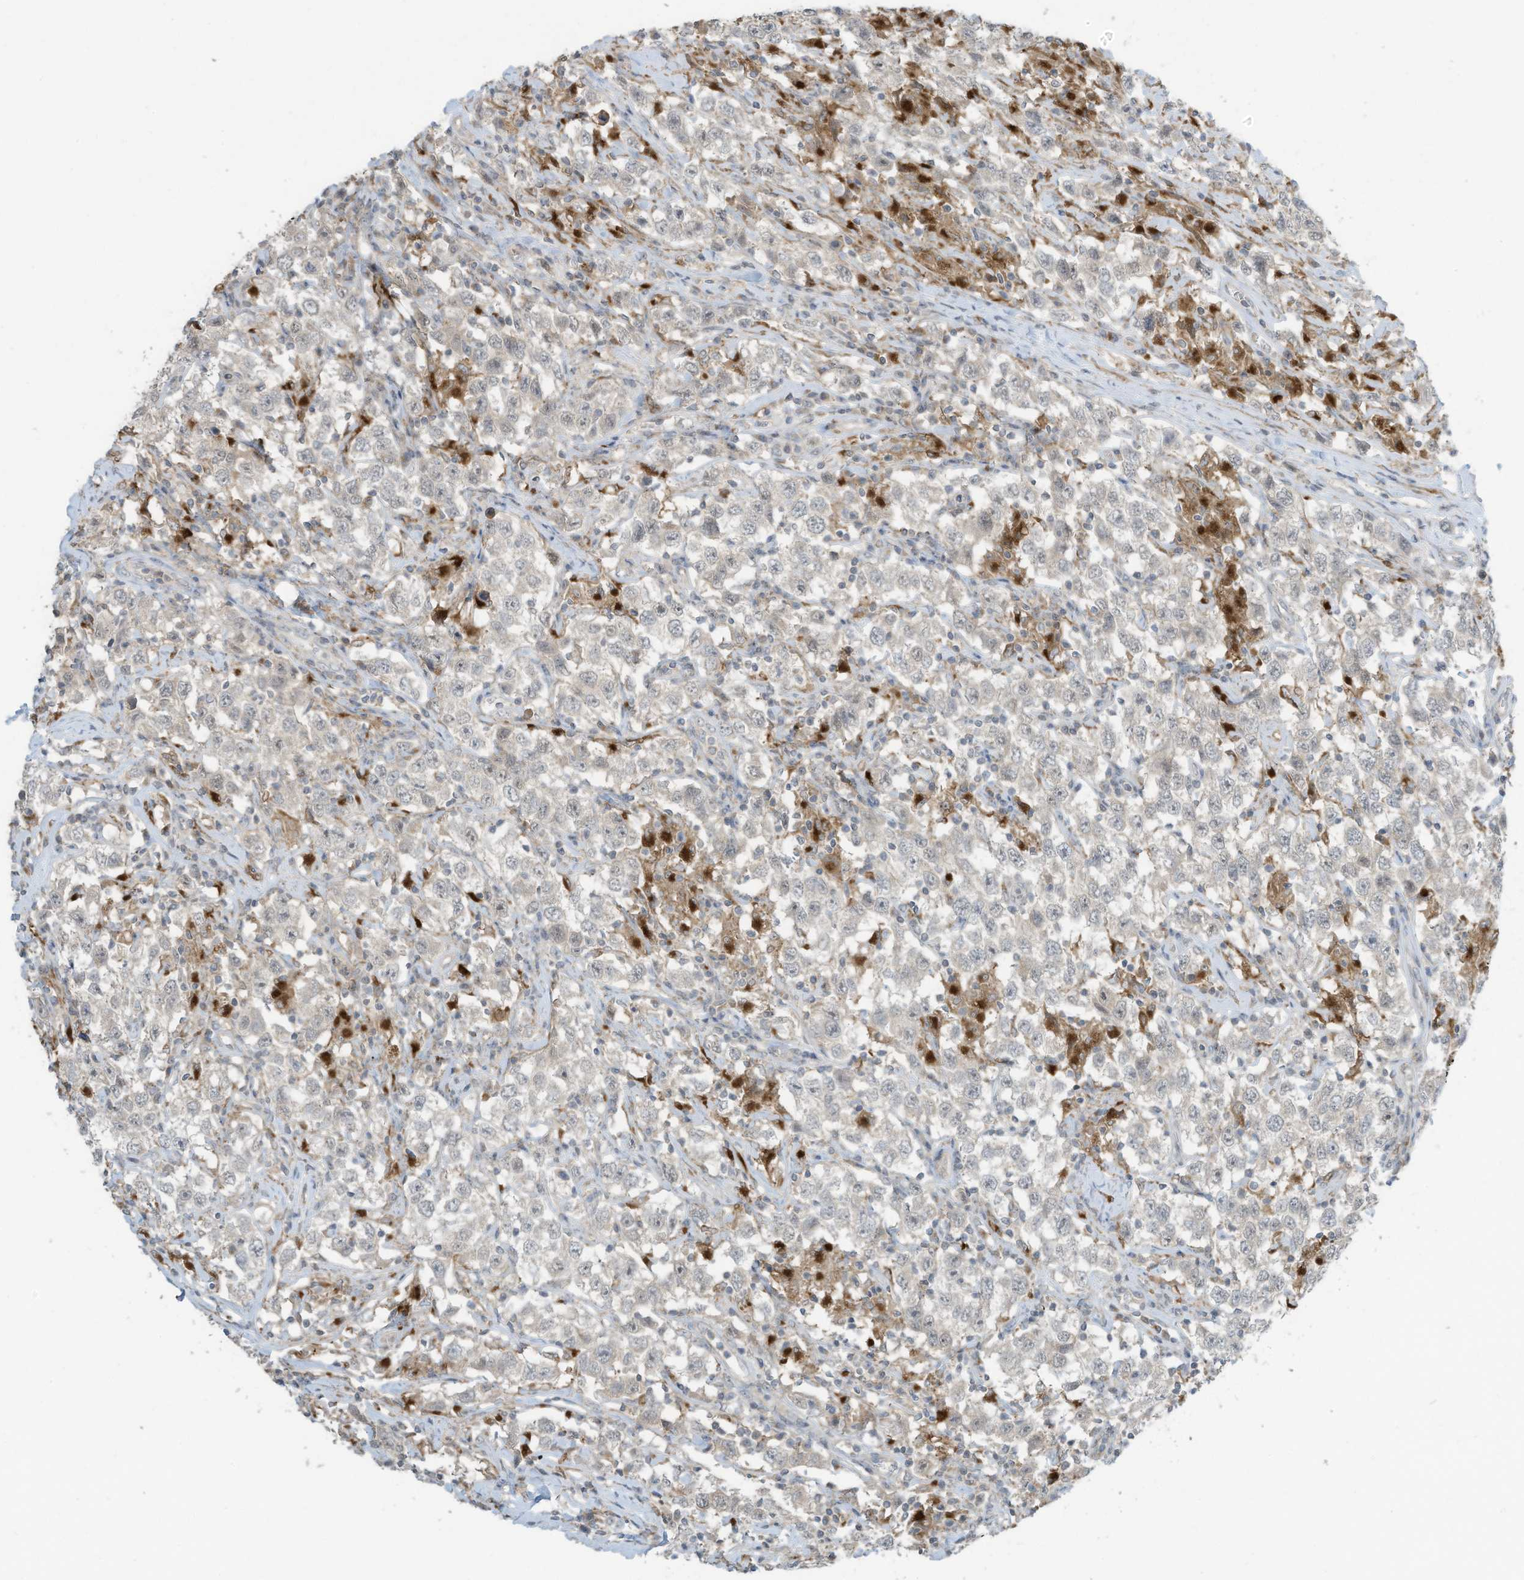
{"staining": {"intensity": "weak", "quantity": "25%-75%", "location": "cytoplasmic/membranous"}, "tissue": "testis cancer", "cell_type": "Tumor cells", "image_type": "cancer", "snomed": [{"axis": "morphology", "description": "Seminoma, NOS"}, {"axis": "topography", "description": "Testis"}], "caption": "Immunohistochemical staining of testis cancer (seminoma) exhibits low levels of weak cytoplasmic/membranous positivity in about 25%-75% of tumor cells.", "gene": "DZIP3", "patient": {"sex": "male", "age": 41}}